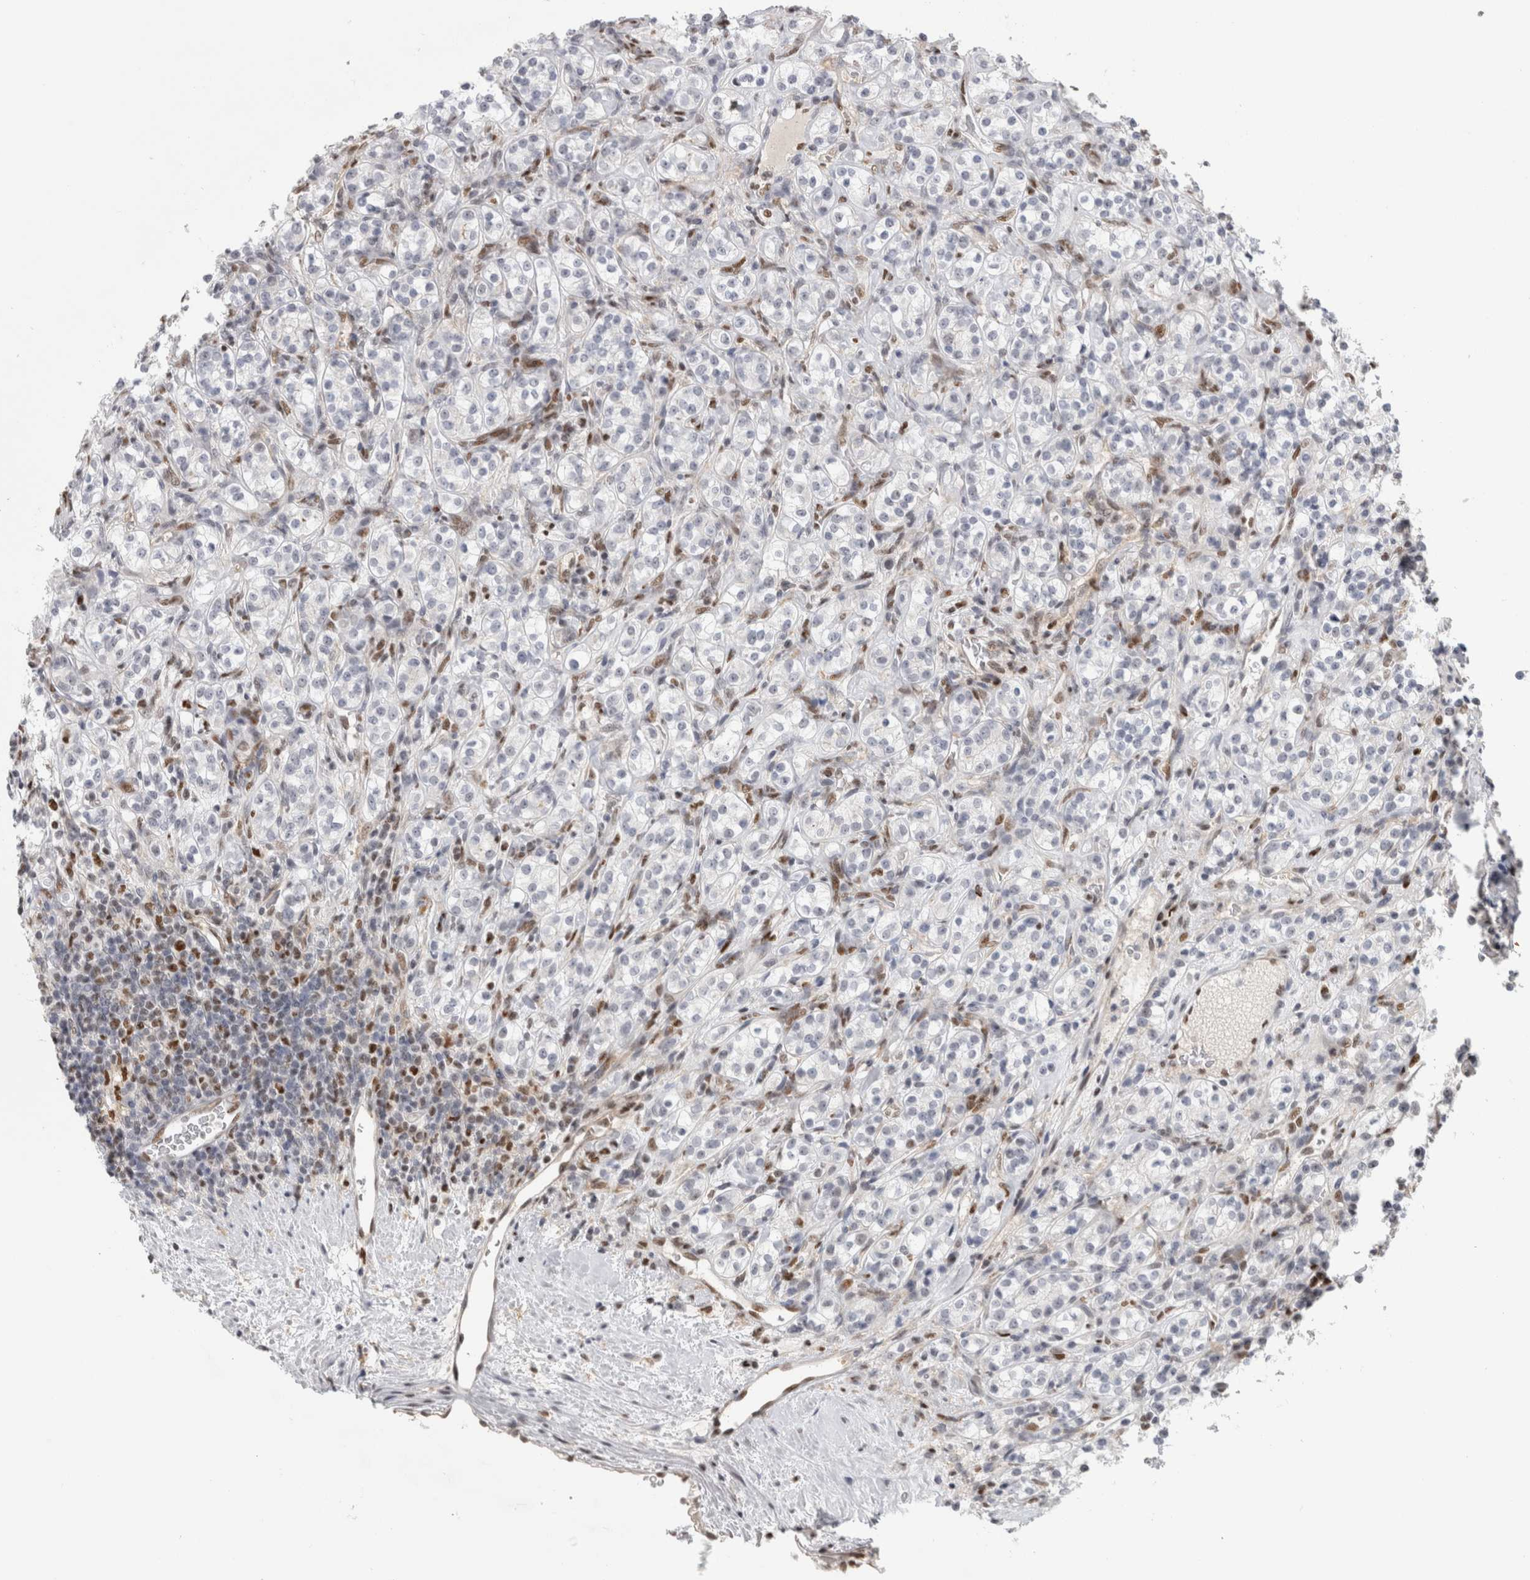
{"staining": {"intensity": "negative", "quantity": "none", "location": "none"}, "tissue": "renal cancer", "cell_type": "Tumor cells", "image_type": "cancer", "snomed": [{"axis": "morphology", "description": "Adenocarcinoma, NOS"}, {"axis": "topography", "description": "Kidney"}], "caption": "IHC of renal cancer reveals no positivity in tumor cells.", "gene": "SRARP", "patient": {"sex": "male", "age": 77}}